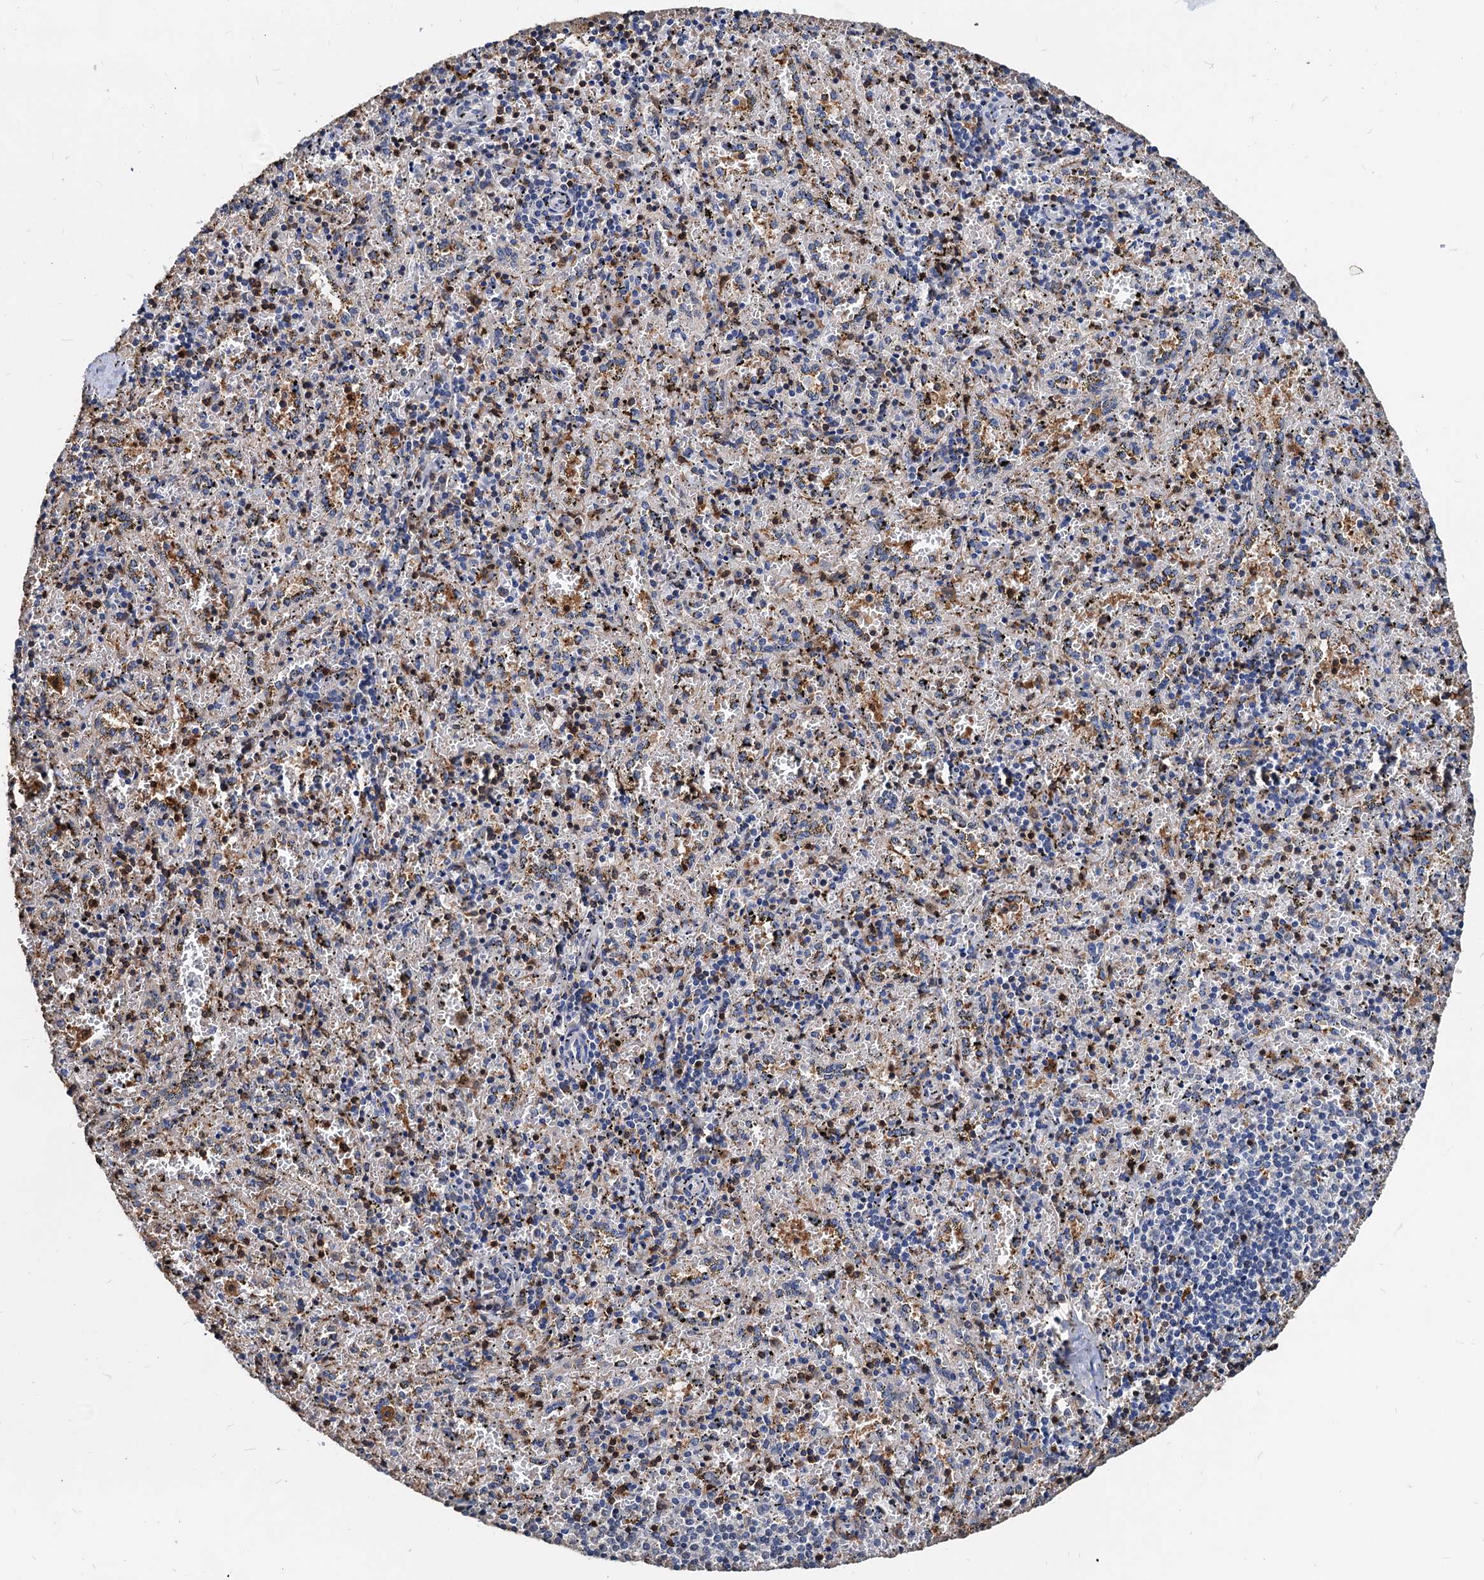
{"staining": {"intensity": "strong", "quantity": "25%-75%", "location": "cytoplasmic/membranous"}, "tissue": "spleen", "cell_type": "Cells in red pulp", "image_type": "normal", "snomed": [{"axis": "morphology", "description": "Normal tissue, NOS"}, {"axis": "topography", "description": "Spleen"}], "caption": "A brown stain shows strong cytoplasmic/membranous staining of a protein in cells in red pulp of normal human spleen.", "gene": "LCP2", "patient": {"sex": "male", "age": 11}}